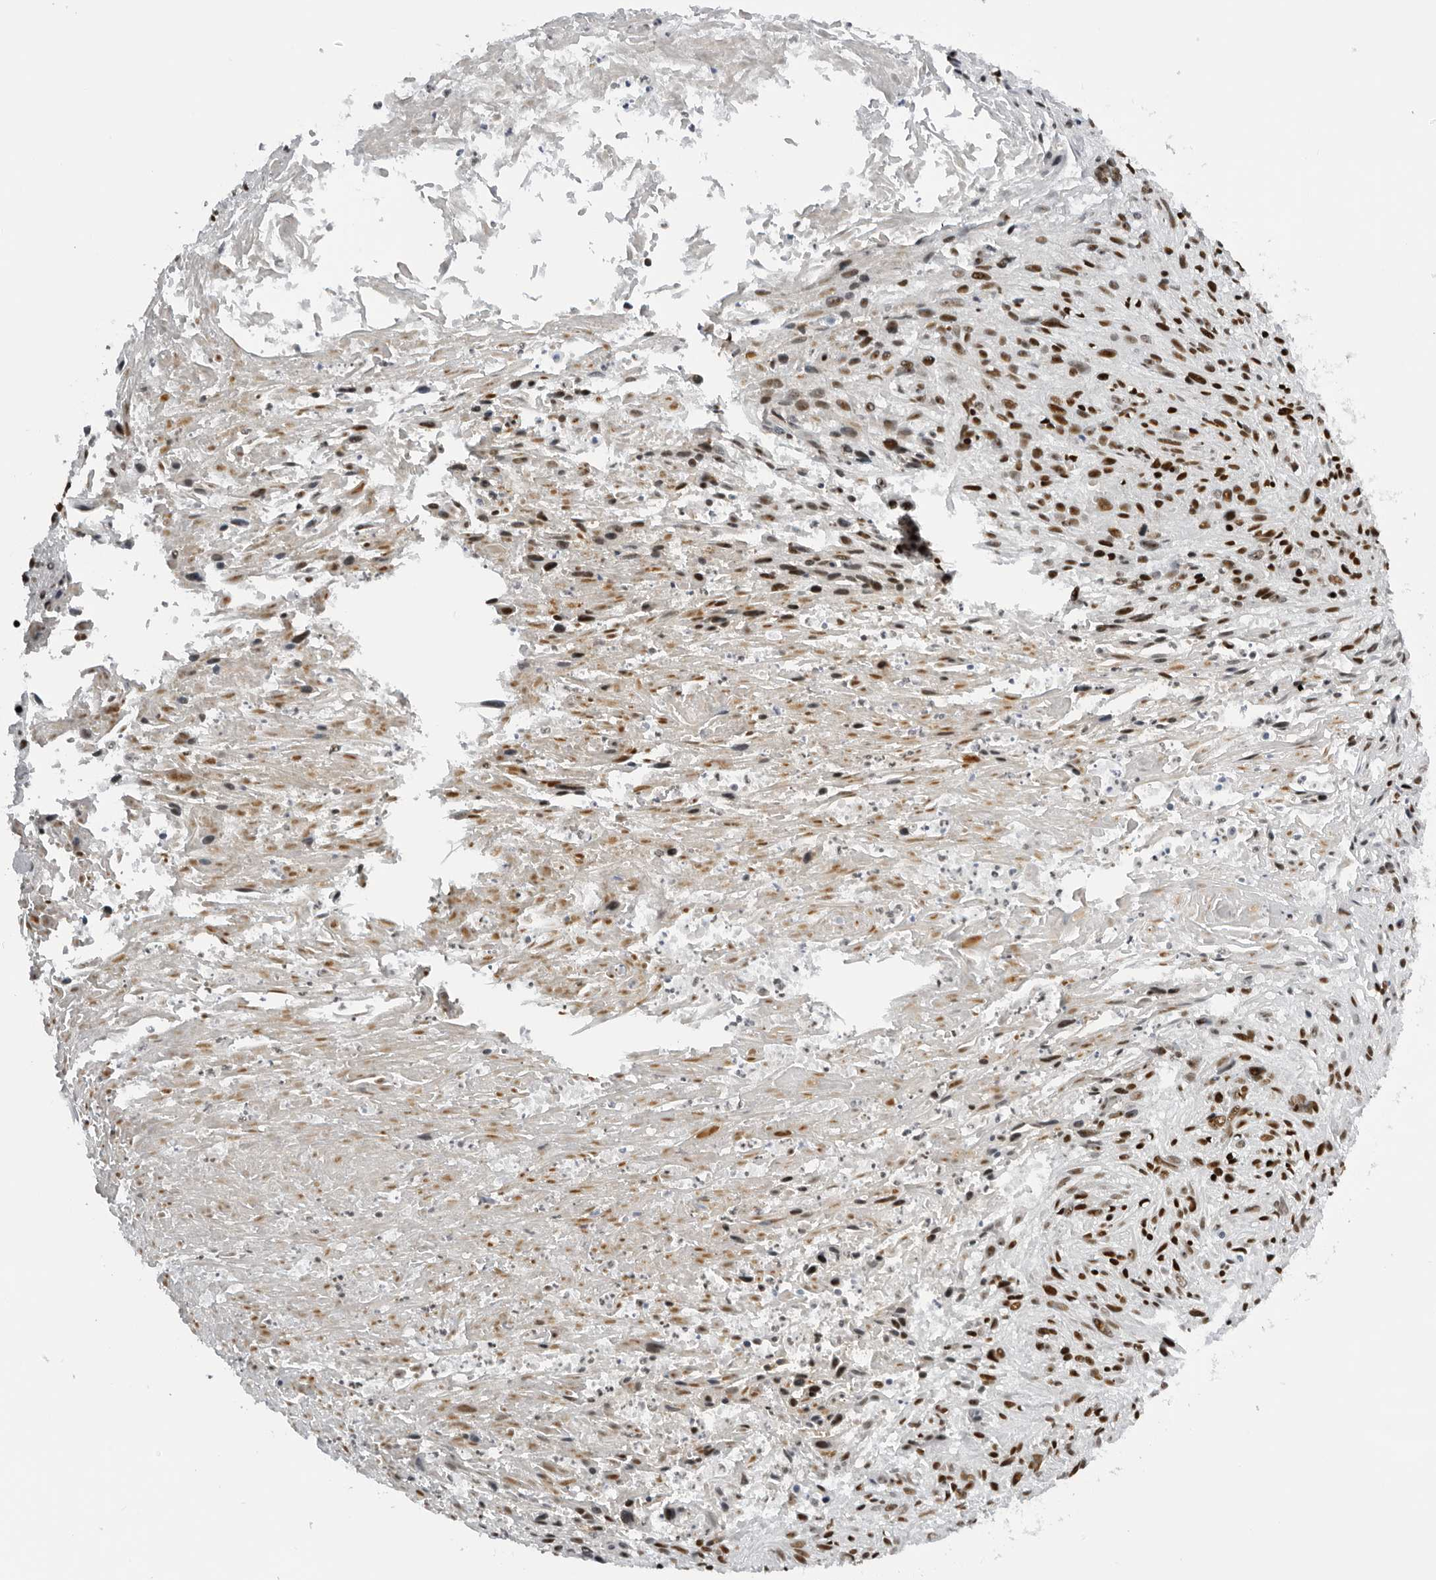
{"staining": {"intensity": "strong", "quantity": ">75%", "location": "nuclear"}, "tissue": "cervical cancer", "cell_type": "Tumor cells", "image_type": "cancer", "snomed": [{"axis": "morphology", "description": "Squamous cell carcinoma, NOS"}, {"axis": "topography", "description": "Cervix"}], "caption": "Immunohistochemistry (IHC) photomicrograph of neoplastic tissue: cervical cancer stained using IHC exhibits high levels of strong protein expression localized specifically in the nuclear of tumor cells, appearing as a nuclear brown color.", "gene": "DHX9", "patient": {"sex": "female", "age": 51}}